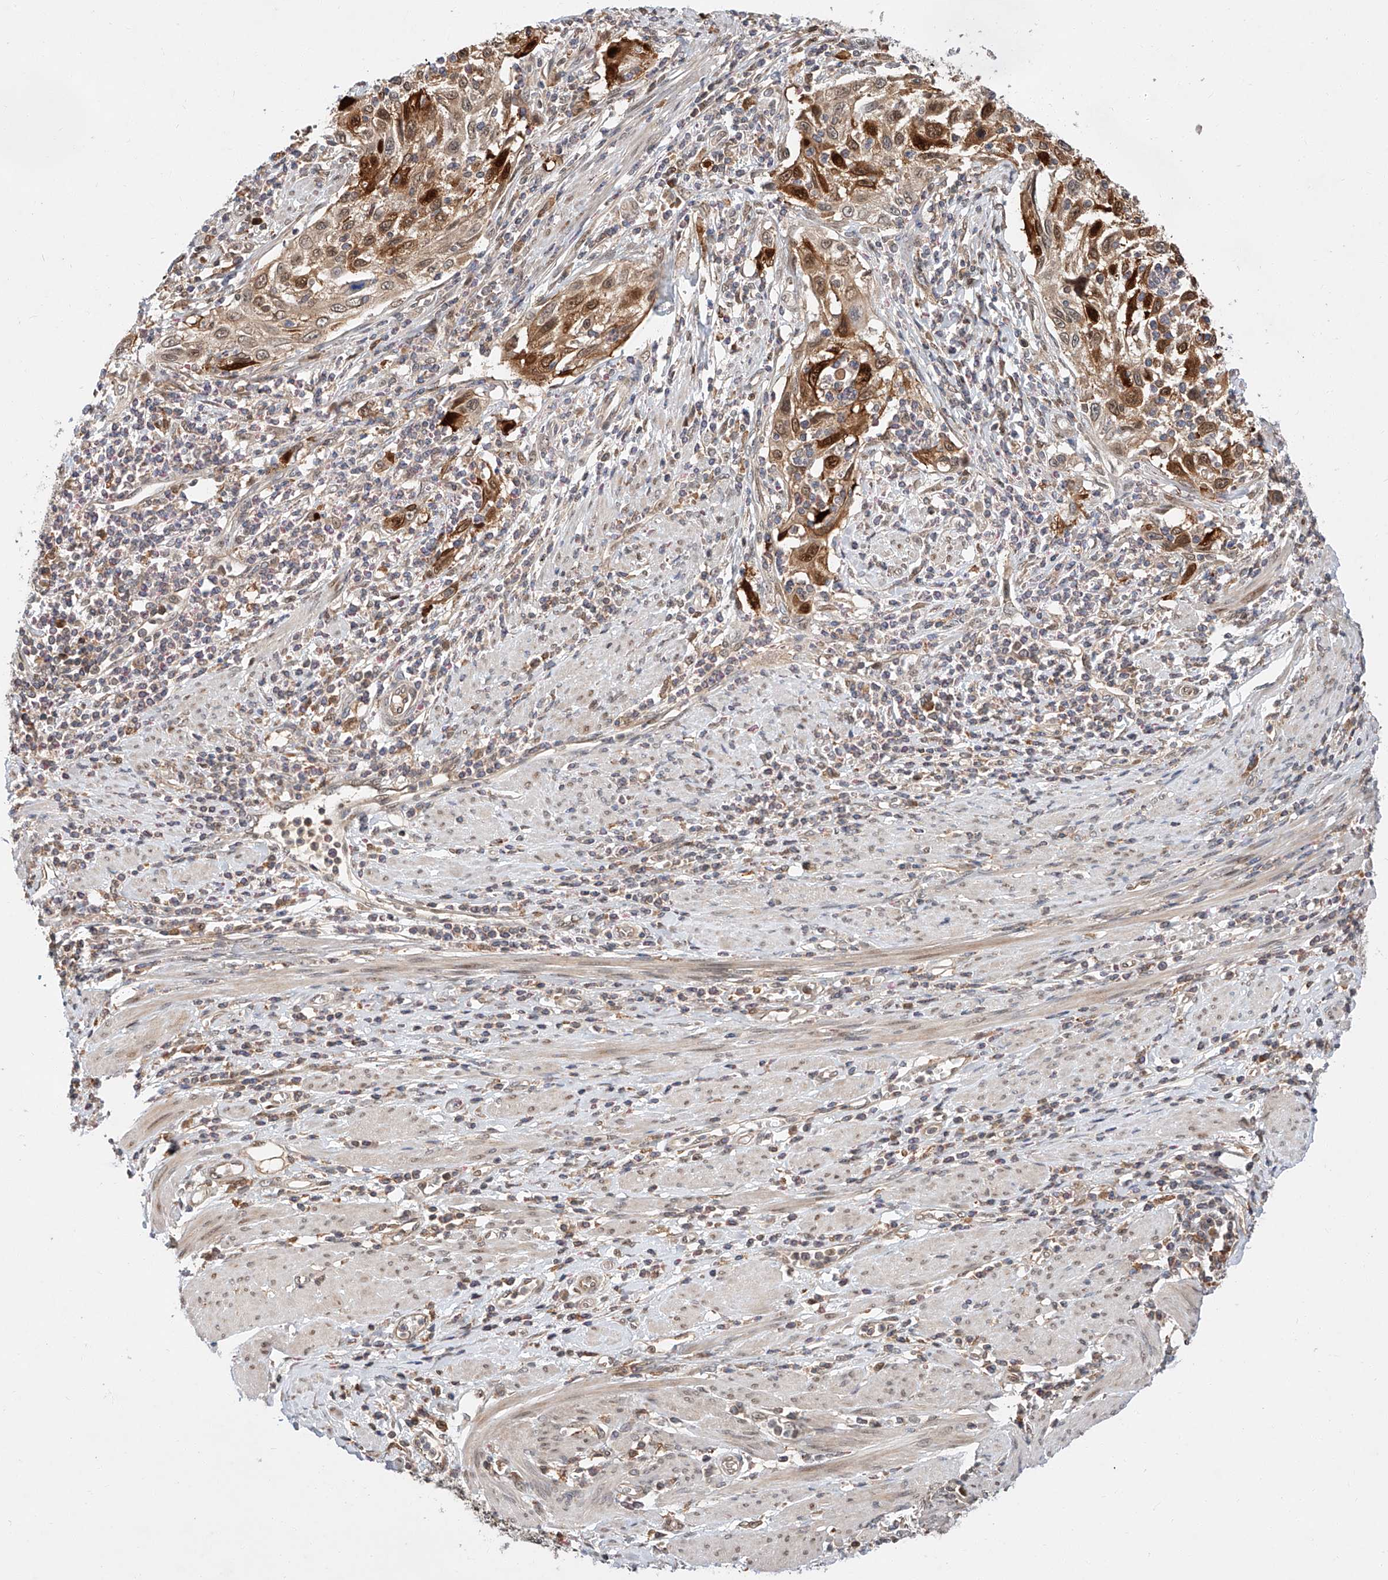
{"staining": {"intensity": "moderate", "quantity": ">75%", "location": "cytoplasmic/membranous,nuclear"}, "tissue": "cervical cancer", "cell_type": "Tumor cells", "image_type": "cancer", "snomed": [{"axis": "morphology", "description": "Squamous cell carcinoma, NOS"}, {"axis": "topography", "description": "Cervix"}], "caption": "IHC (DAB) staining of cervical cancer (squamous cell carcinoma) shows moderate cytoplasmic/membranous and nuclear protein staining in approximately >75% of tumor cells.", "gene": "DIRAS3", "patient": {"sex": "female", "age": 70}}